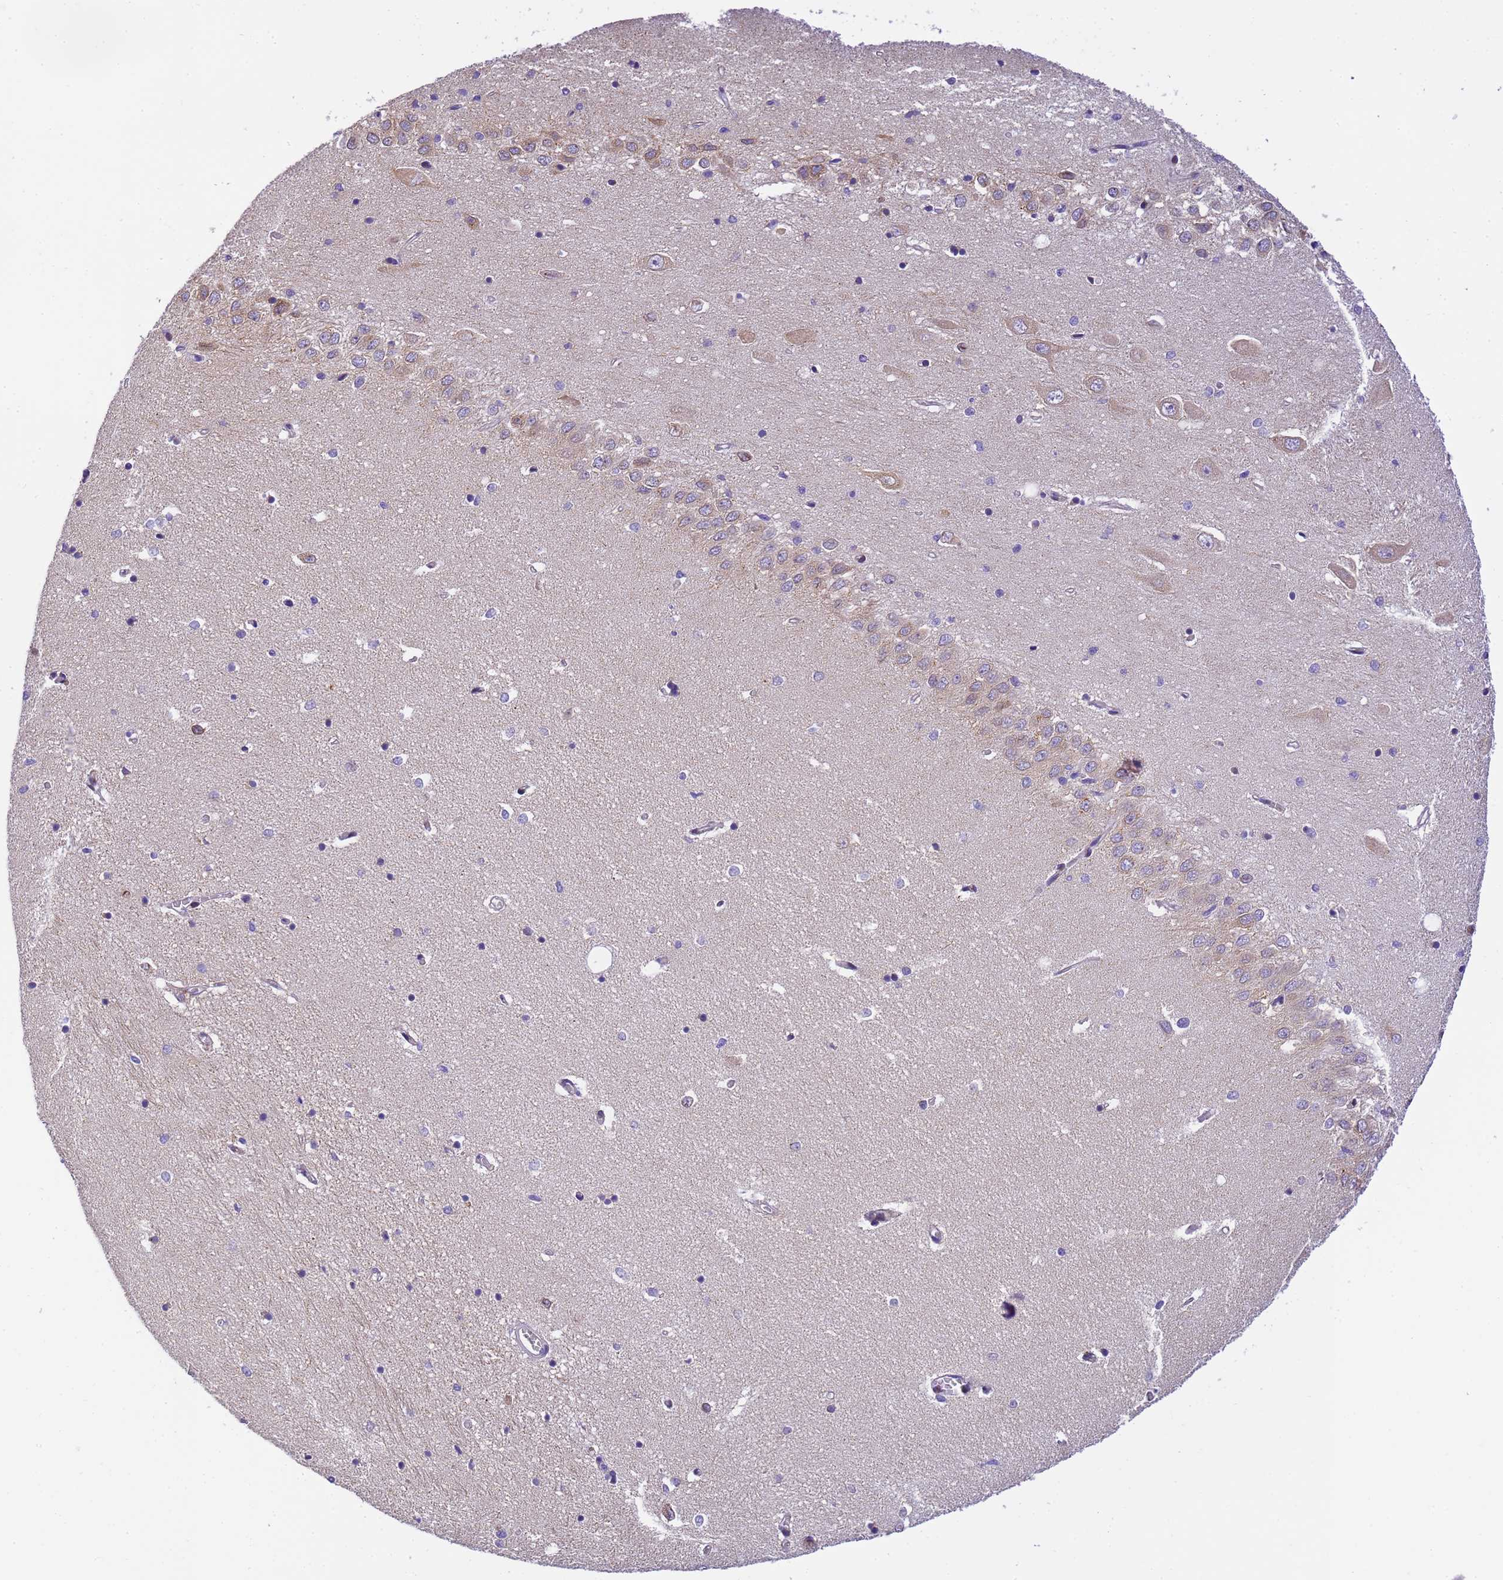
{"staining": {"intensity": "weak", "quantity": "<25%", "location": "cytoplasmic/membranous"}, "tissue": "hippocampus", "cell_type": "Glial cells", "image_type": "normal", "snomed": [{"axis": "morphology", "description": "Normal tissue, NOS"}, {"axis": "topography", "description": "Hippocampus"}], "caption": "Immunohistochemistry (IHC) of benign human hippocampus shows no positivity in glial cells.", "gene": "RHBDD3", "patient": {"sex": "female", "age": 64}}